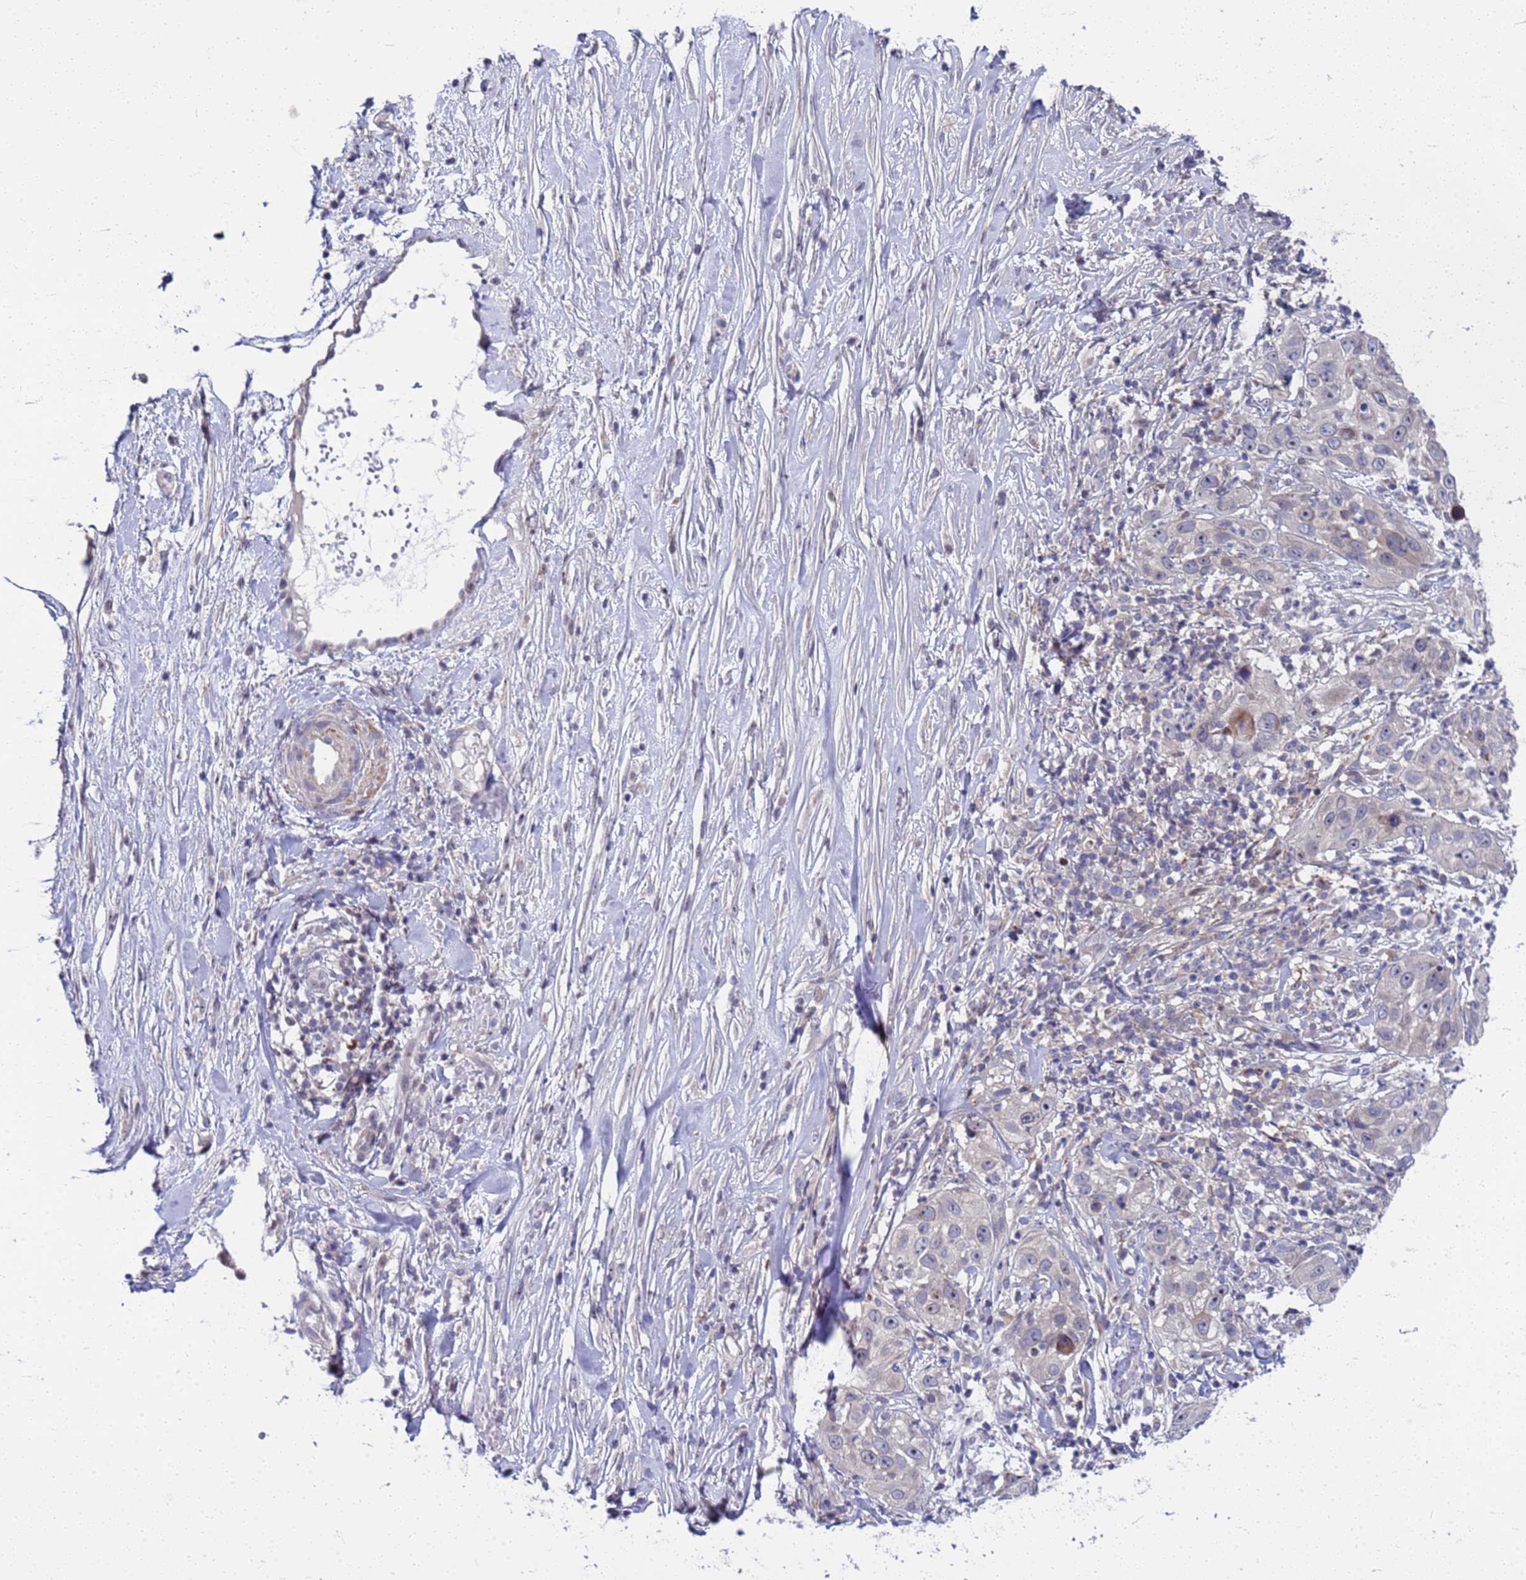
{"staining": {"intensity": "negative", "quantity": "none", "location": "none"}, "tissue": "skin cancer", "cell_type": "Tumor cells", "image_type": "cancer", "snomed": [{"axis": "morphology", "description": "Squamous cell carcinoma, NOS"}, {"axis": "topography", "description": "Skin"}], "caption": "Immunohistochemical staining of skin cancer (squamous cell carcinoma) shows no significant staining in tumor cells.", "gene": "ENOSF1", "patient": {"sex": "female", "age": 44}}